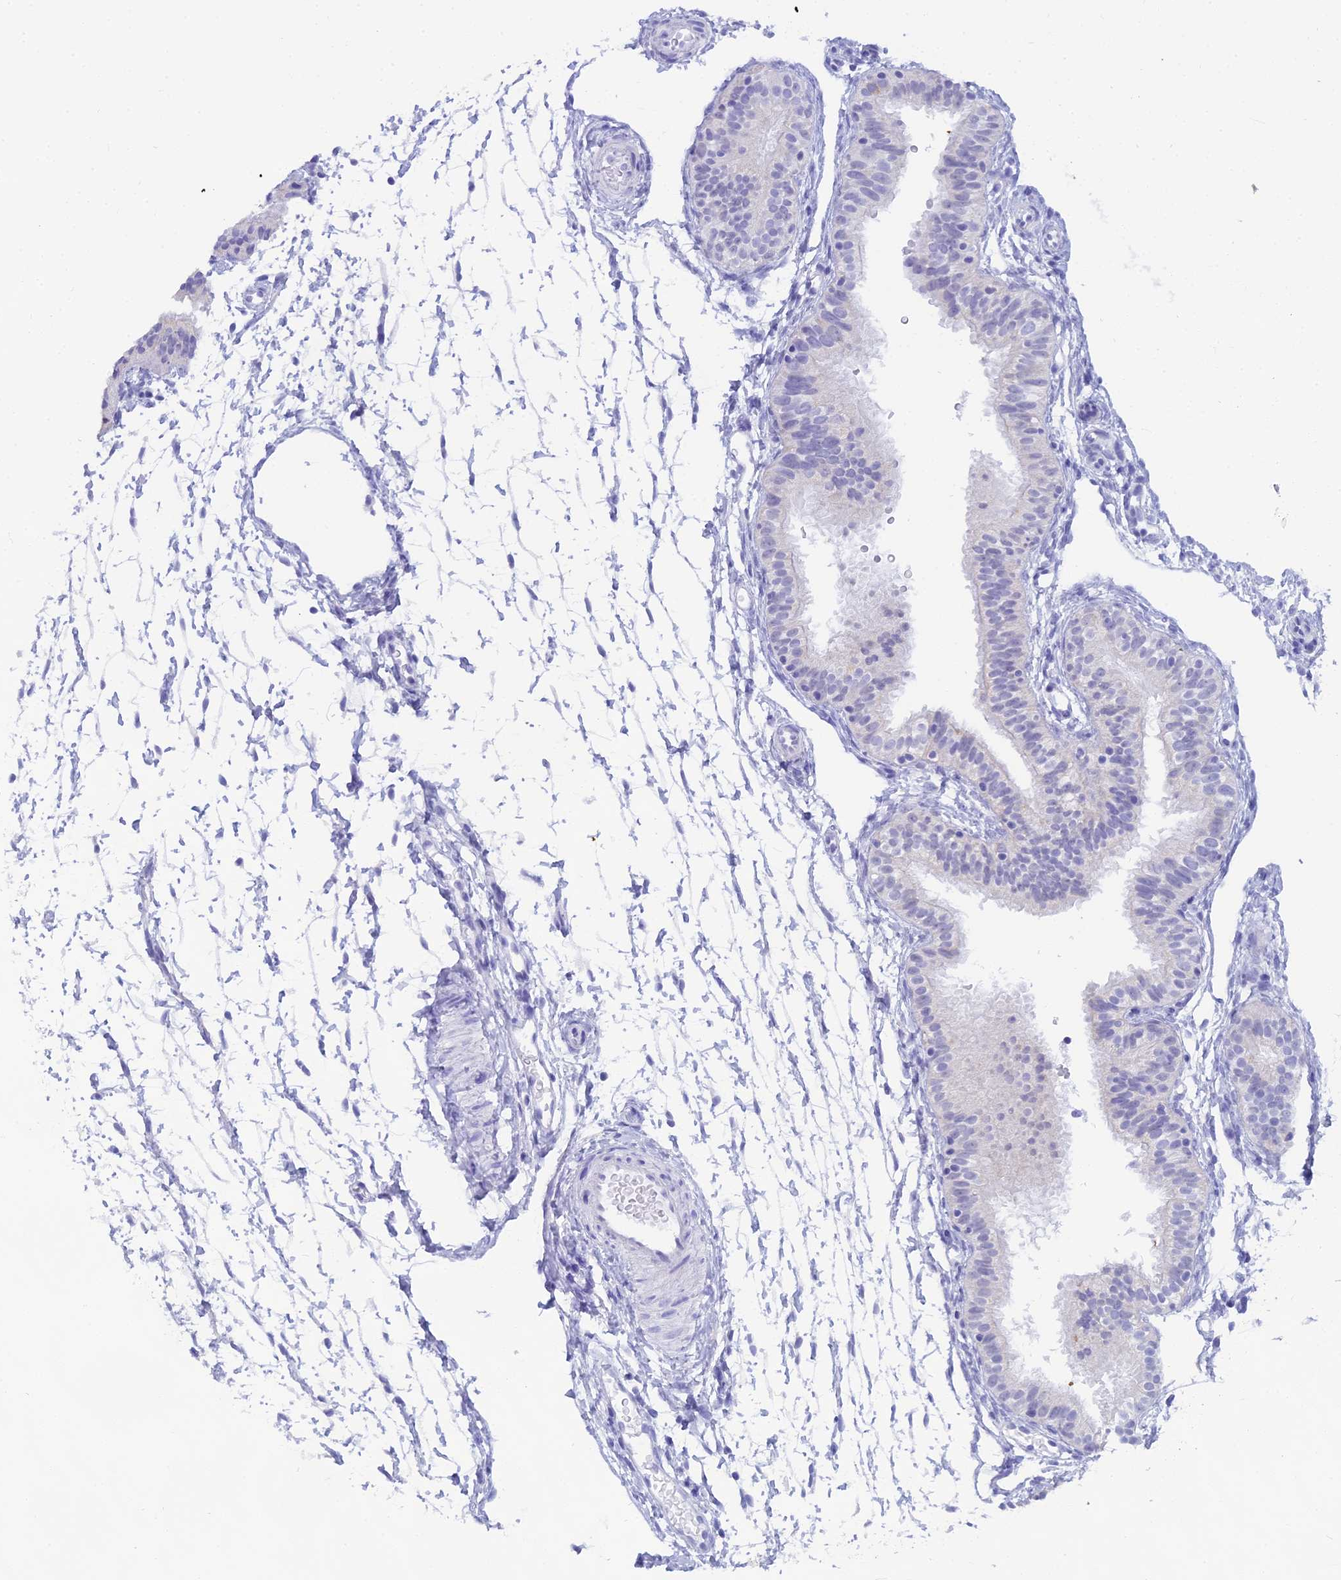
{"staining": {"intensity": "negative", "quantity": "none", "location": "none"}, "tissue": "fallopian tube", "cell_type": "Glandular cells", "image_type": "normal", "snomed": [{"axis": "morphology", "description": "Normal tissue, NOS"}, {"axis": "topography", "description": "Fallopian tube"}], "caption": "Image shows no protein expression in glandular cells of benign fallopian tube.", "gene": "CGB1", "patient": {"sex": "female", "age": 35}}